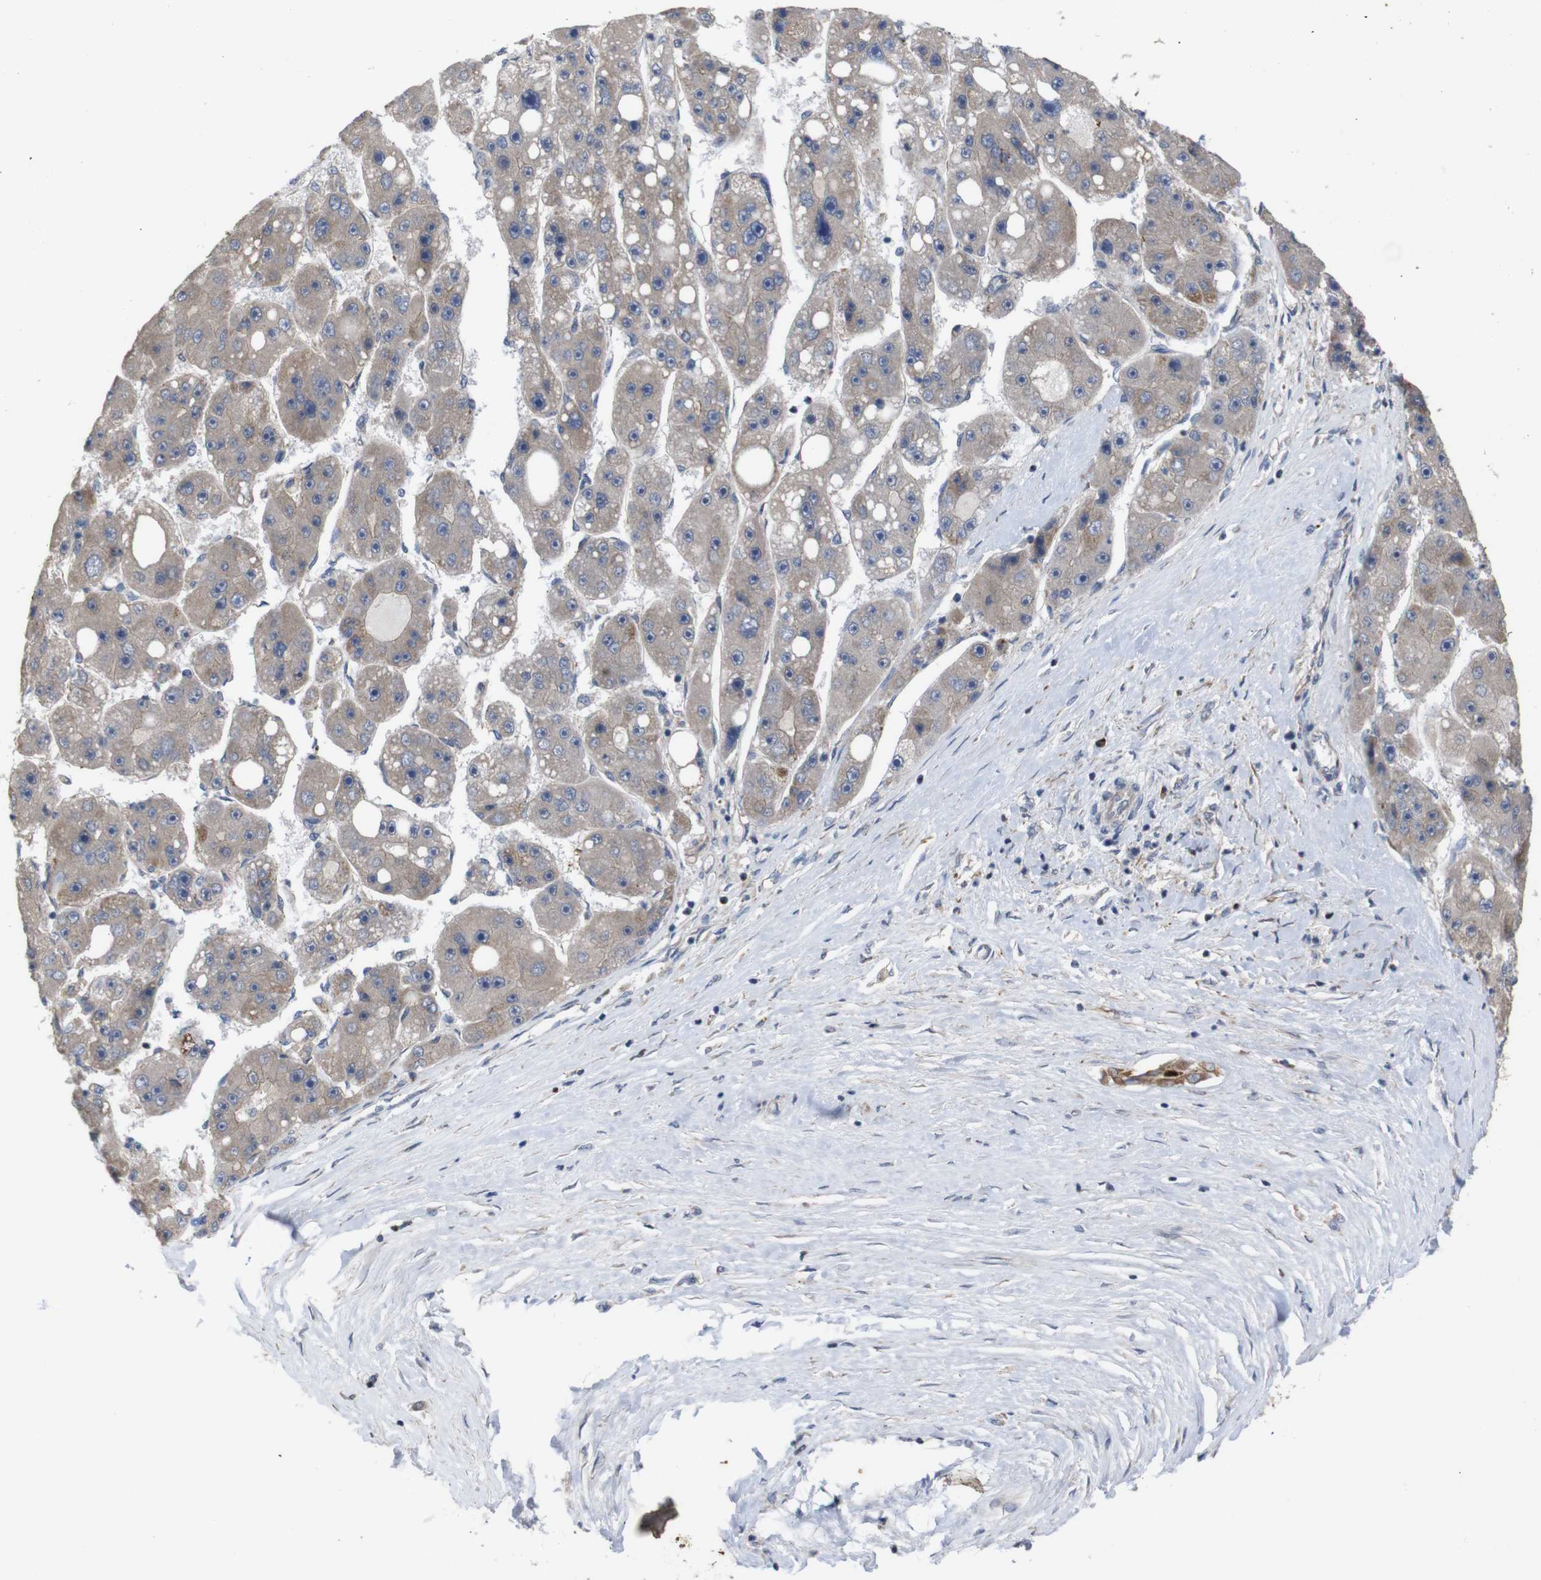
{"staining": {"intensity": "weak", "quantity": ">75%", "location": "cytoplasmic/membranous"}, "tissue": "liver cancer", "cell_type": "Tumor cells", "image_type": "cancer", "snomed": [{"axis": "morphology", "description": "Carcinoma, Hepatocellular, NOS"}, {"axis": "topography", "description": "Liver"}], "caption": "Brown immunohistochemical staining in human liver cancer (hepatocellular carcinoma) demonstrates weak cytoplasmic/membranous expression in approximately >75% of tumor cells.", "gene": "ATP7B", "patient": {"sex": "female", "age": 61}}